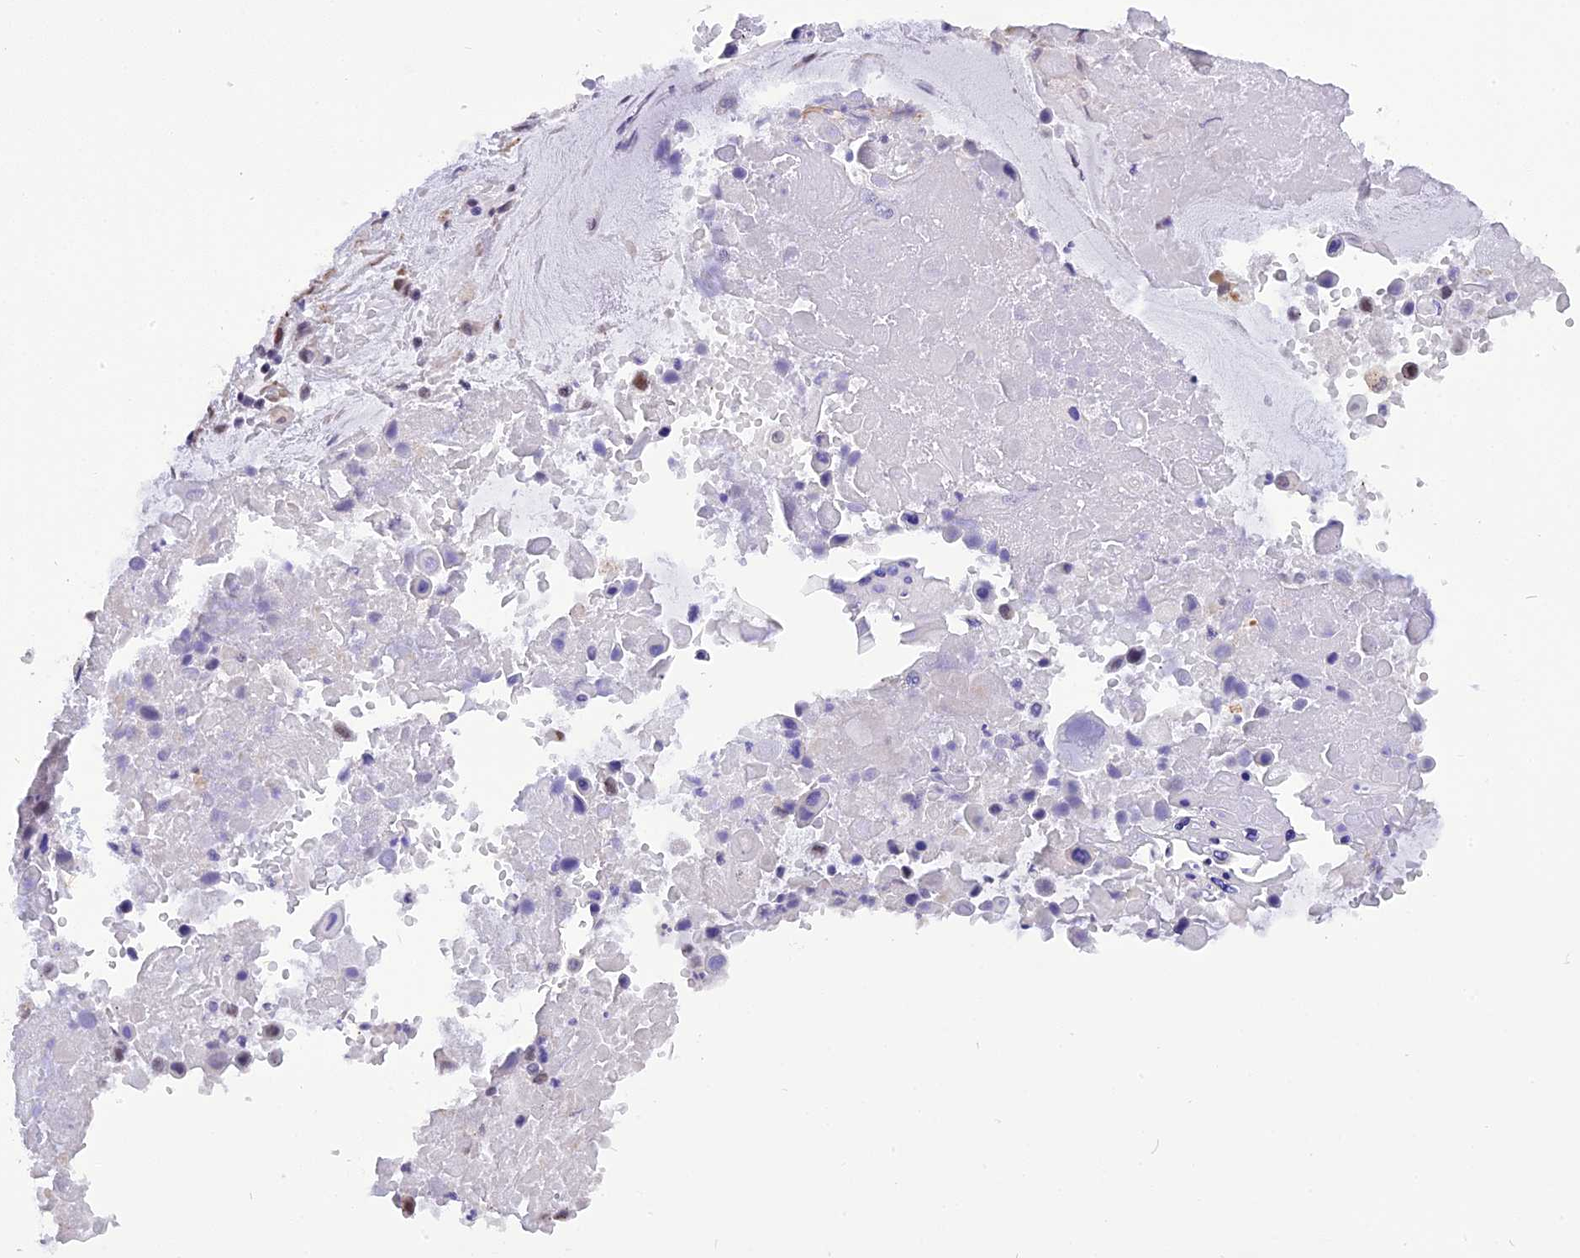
{"staining": {"intensity": "negative", "quantity": "none", "location": "none"}, "tissue": "lung cancer", "cell_type": "Tumor cells", "image_type": "cancer", "snomed": [{"axis": "morphology", "description": "Squamous cell carcinoma, NOS"}, {"axis": "topography", "description": "Lung"}], "caption": "DAB (3,3'-diaminobenzidine) immunohistochemical staining of human lung squamous cell carcinoma demonstrates no significant positivity in tumor cells.", "gene": "IRF2BP1", "patient": {"sex": "male", "age": 66}}